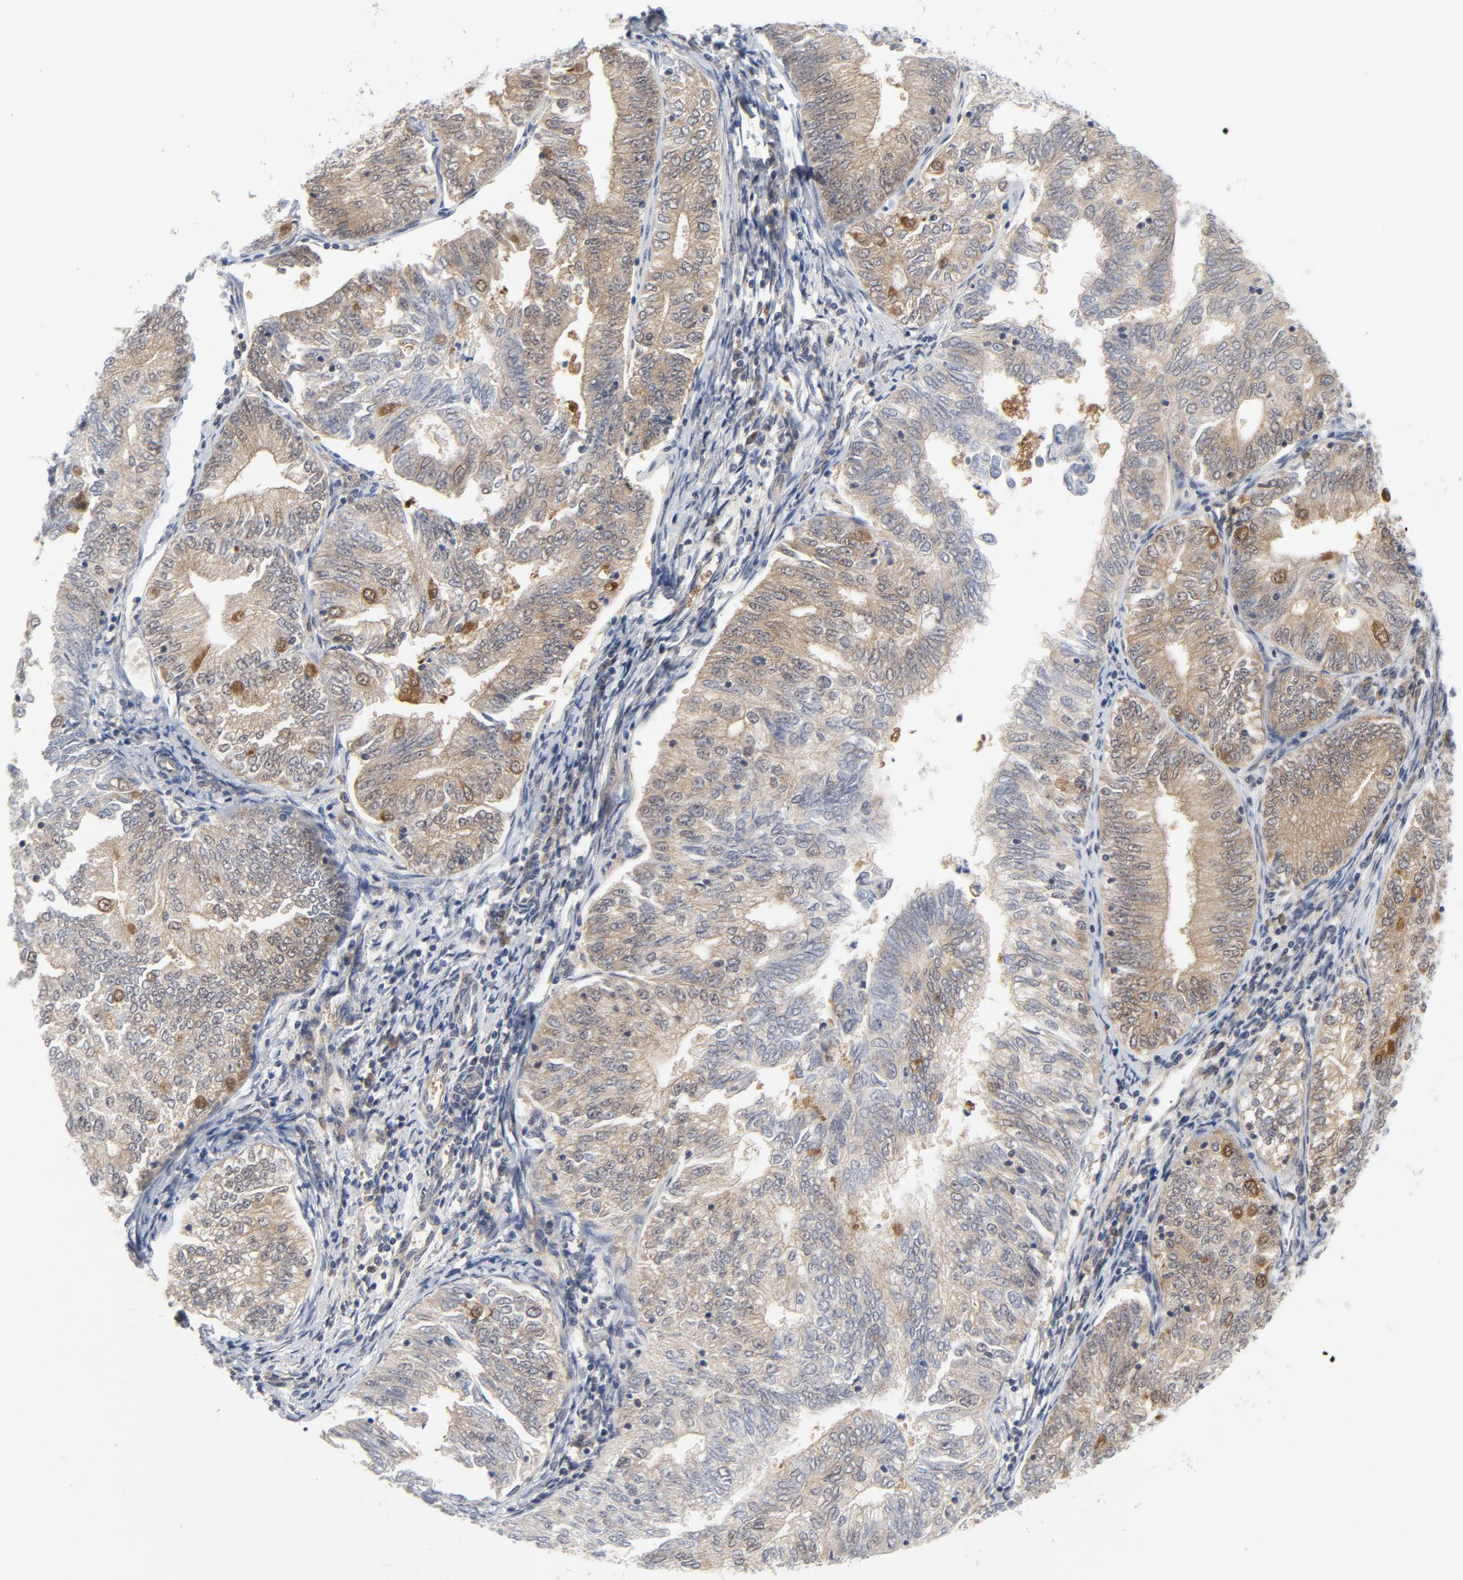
{"staining": {"intensity": "strong", "quantity": ">75%", "location": "cytoplasmic/membranous,nuclear"}, "tissue": "endometrial cancer", "cell_type": "Tumor cells", "image_type": "cancer", "snomed": [{"axis": "morphology", "description": "Adenocarcinoma, NOS"}, {"axis": "topography", "description": "Endometrium"}], "caption": "Strong cytoplasmic/membranous and nuclear protein staining is seen in about >75% of tumor cells in endometrial adenocarcinoma.", "gene": "BAD", "patient": {"sex": "female", "age": 69}}